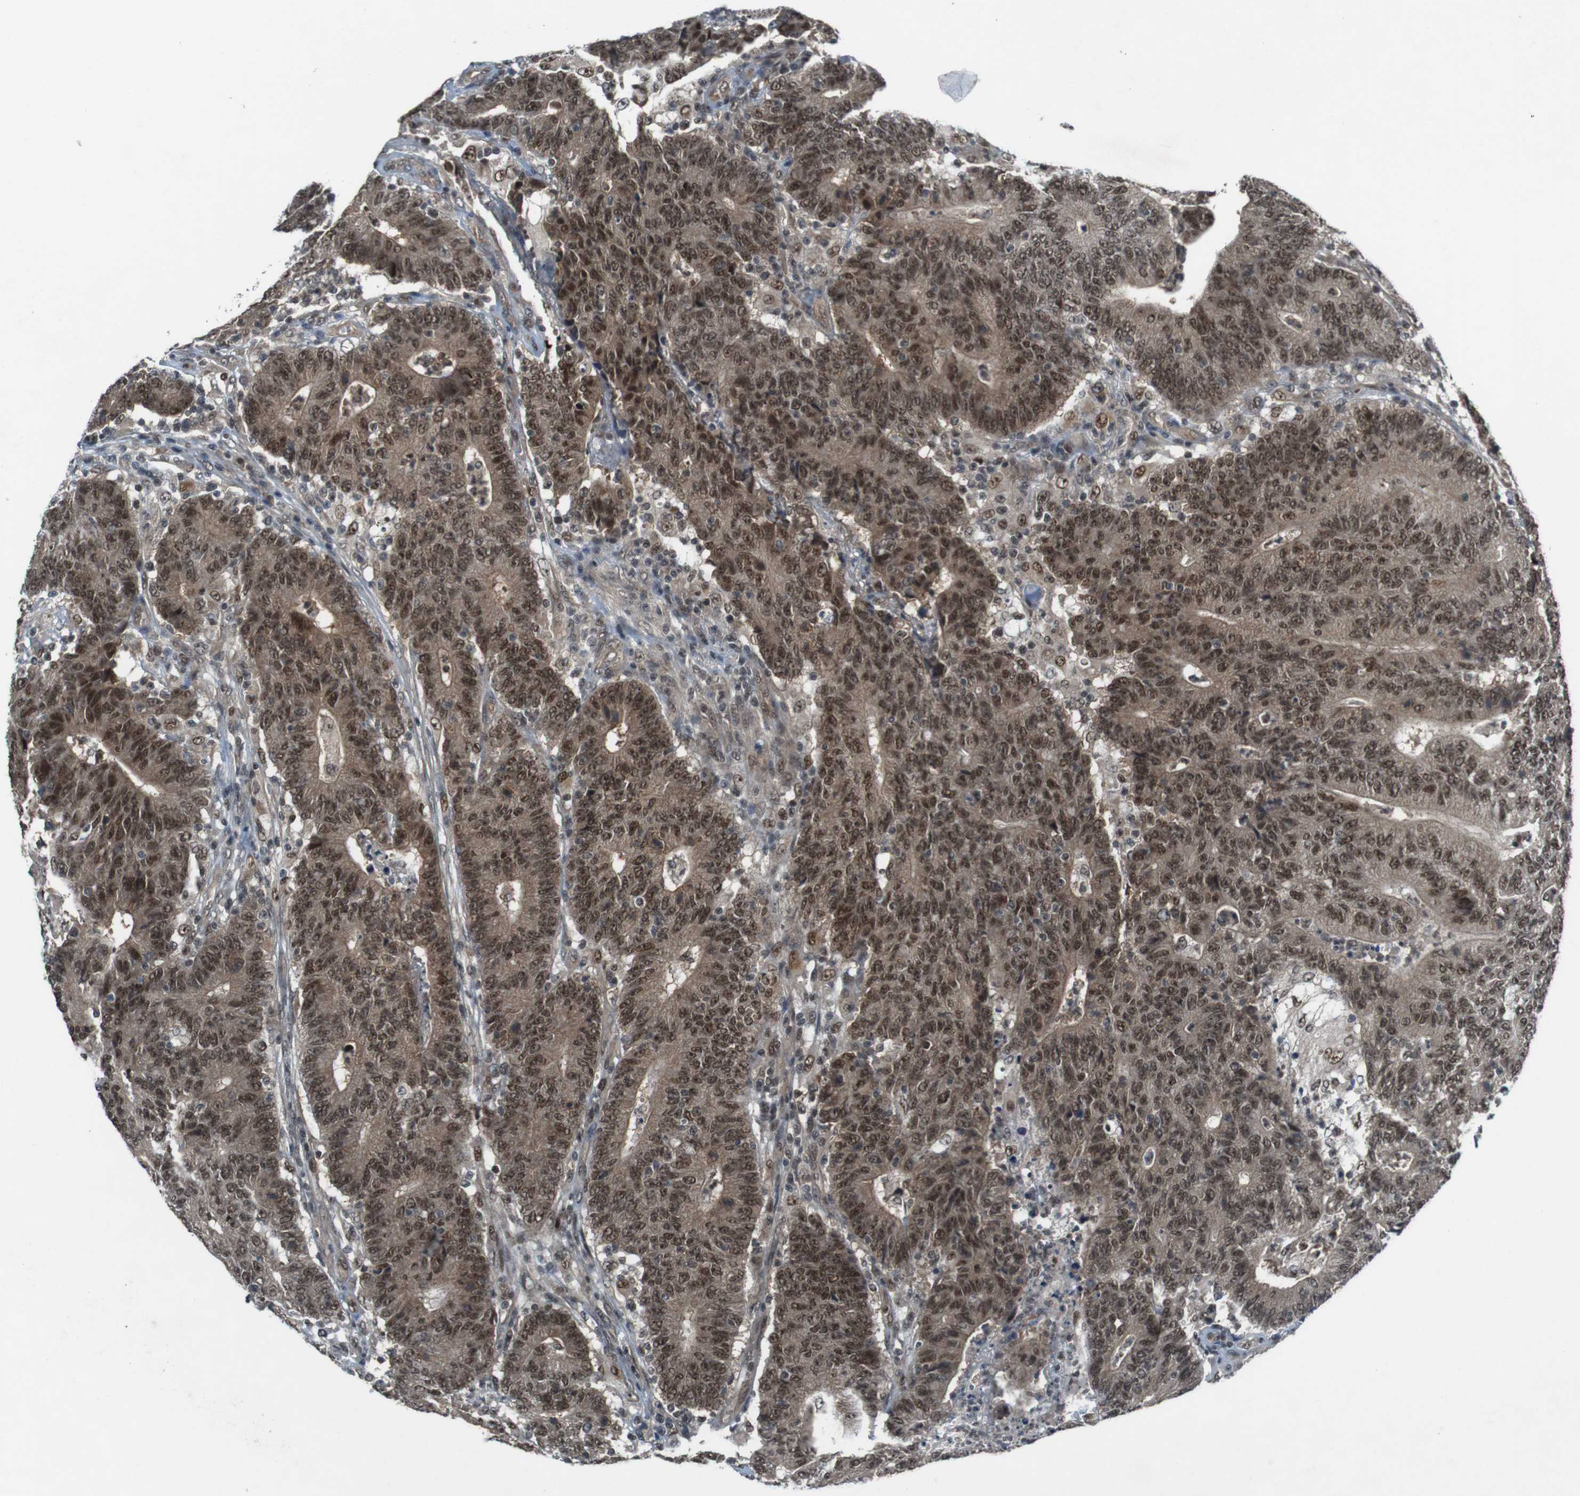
{"staining": {"intensity": "strong", "quantity": ">75%", "location": "cytoplasmic/membranous,nuclear"}, "tissue": "colorectal cancer", "cell_type": "Tumor cells", "image_type": "cancer", "snomed": [{"axis": "morphology", "description": "Normal tissue, NOS"}, {"axis": "morphology", "description": "Adenocarcinoma, NOS"}, {"axis": "topography", "description": "Colon"}], "caption": "Immunohistochemical staining of adenocarcinoma (colorectal) shows high levels of strong cytoplasmic/membranous and nuclear expression in about >75% of tumor cells. (Stains: DAB in brown, nuclei in blue, Microscopy: brightfield microscopy at high magnification).", "gene": "MAPKAPK5", "patient": {"sex": "female", "age": 75}}